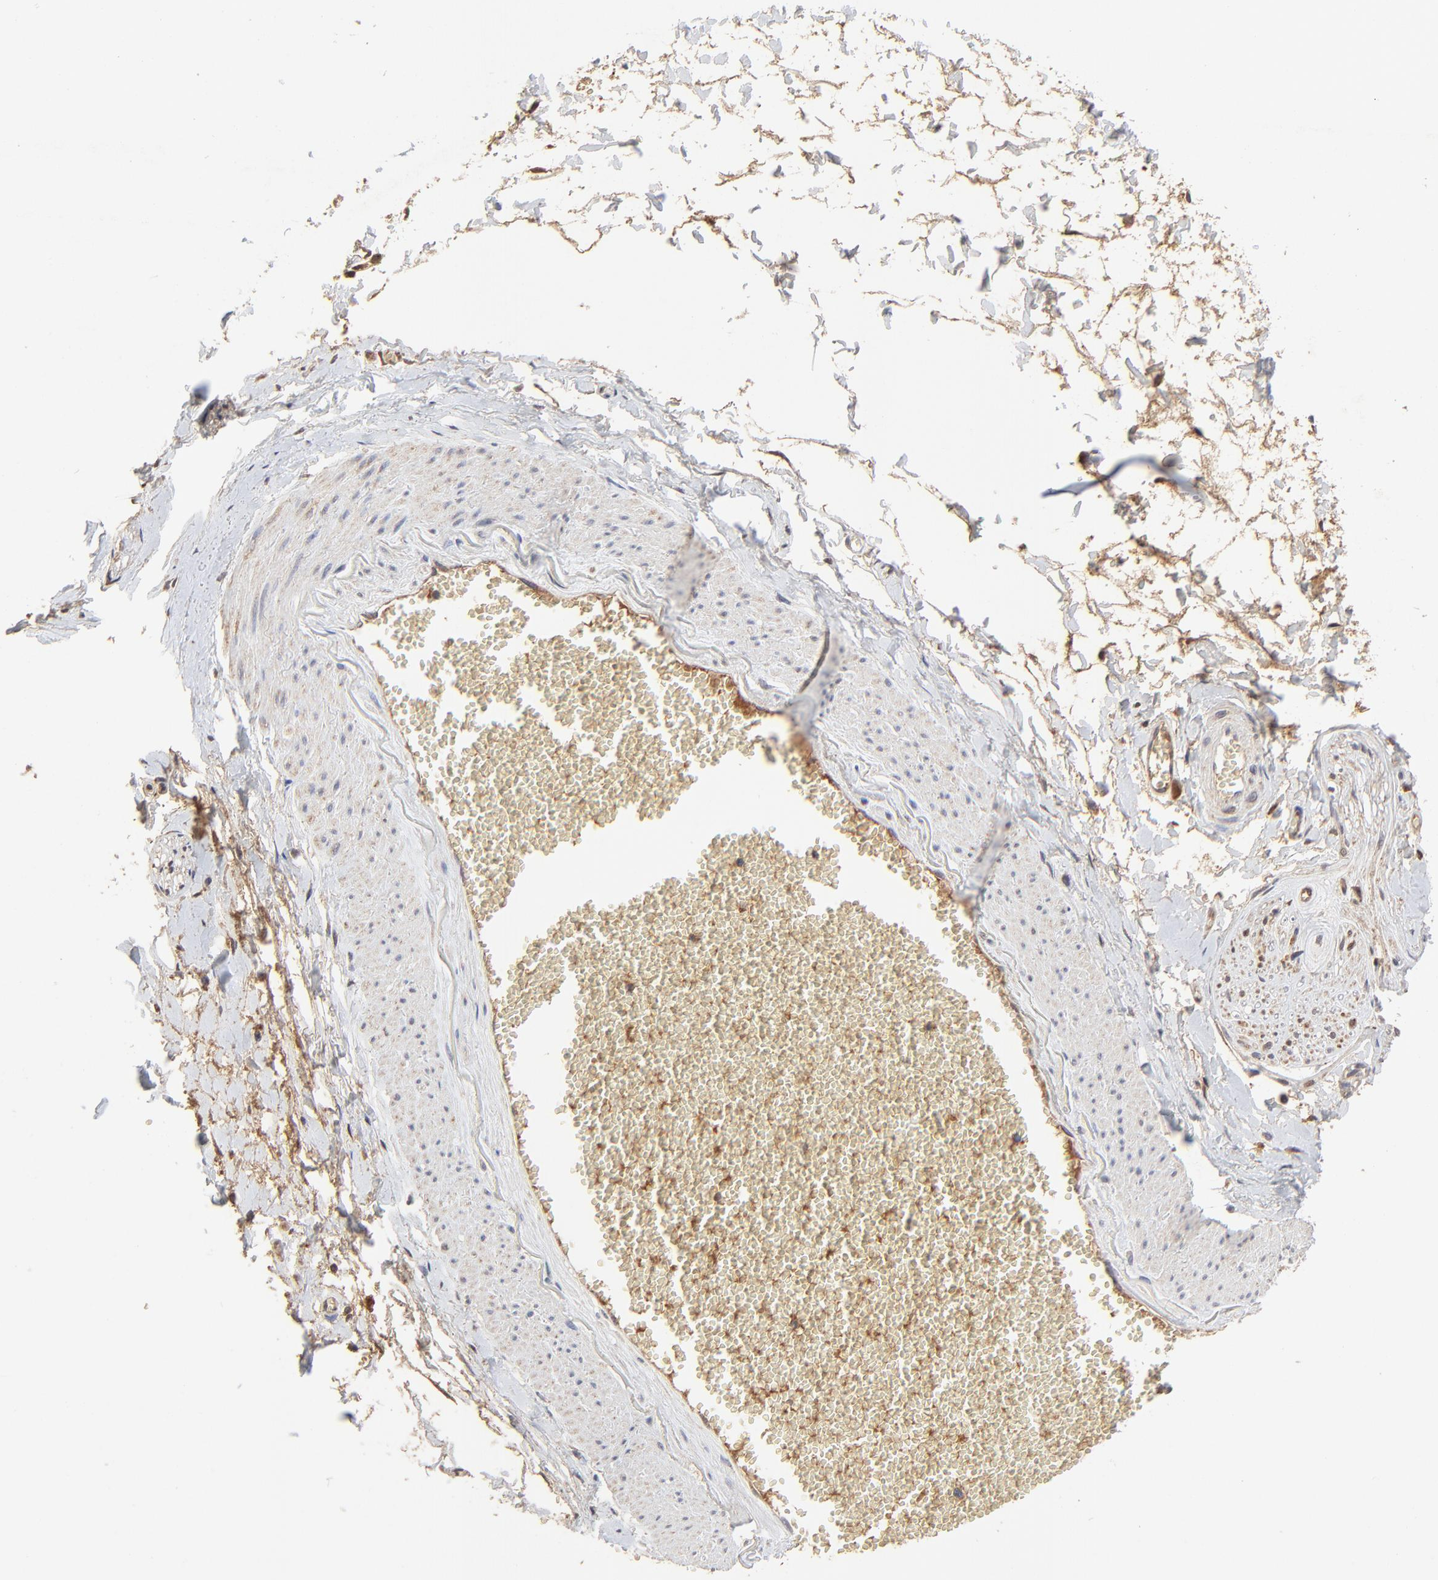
{"staining": {"intensity": "moderate", "quantity": "25%-75%", "location": "cytoplasmic/membranous,nuclear"}, "tissue": "adipose tissue", "cell_type": "Adipocytes", "image_type": "normal", "snomed": [{"axis": "morphology", "description": "Normal tissue, NOS"}, {"axis": "morphology", "description": "Inflammation, NOS"}, {"axis": "topography", "description": "Salivary gland"}, {"axis": "topography", "description": "Peripheral nerve tissue"}], "caption": "Adipose tissue stained for a protein reveals moderate cytoplasmic/membranous,nuclear positivity in adipocytes. The protein is shown in brown color, while the nuclei are stained blue.", "gene": "LGALS3", "patient": {"sex": "female", "age": 75}}